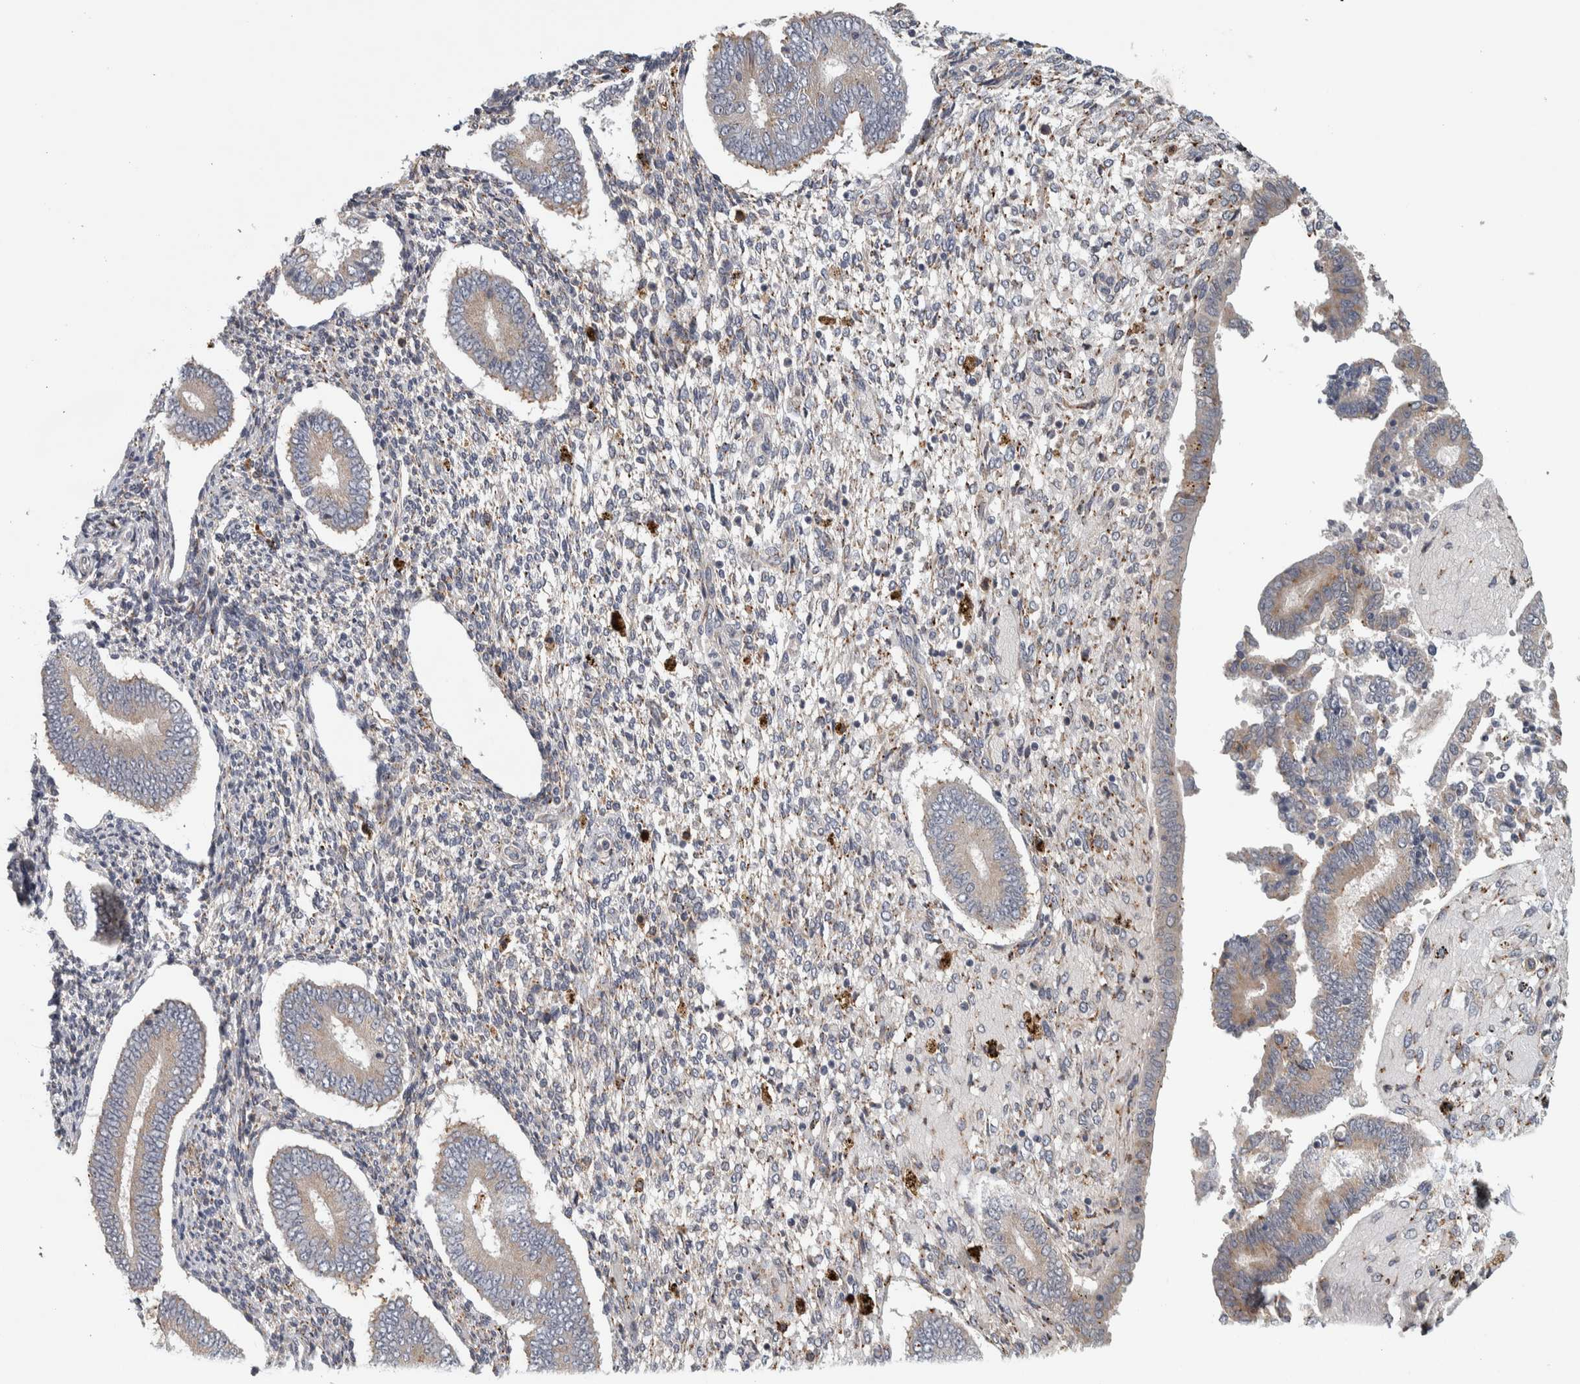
{"staining": {"intensity": "negative", "quantity": "none", "location": "none"}, "tissue": "endometrium", "cell_type": "Cells in endometrial stroma", "image_type": "normal", "snomed": [{"axis": "morphology", "description": "Normal tissue, NOS"}, {"axis": "topography", "description": "Endometrium"}], "caption": "Immunohistochemistry of normal endometrium shows no positivity in cells in endometrial stroma. (Brightfield microscopy of DAB IHC at high magnification).", "gene": "ADPRM", "patient": {"sex": "female", "age": 42}}